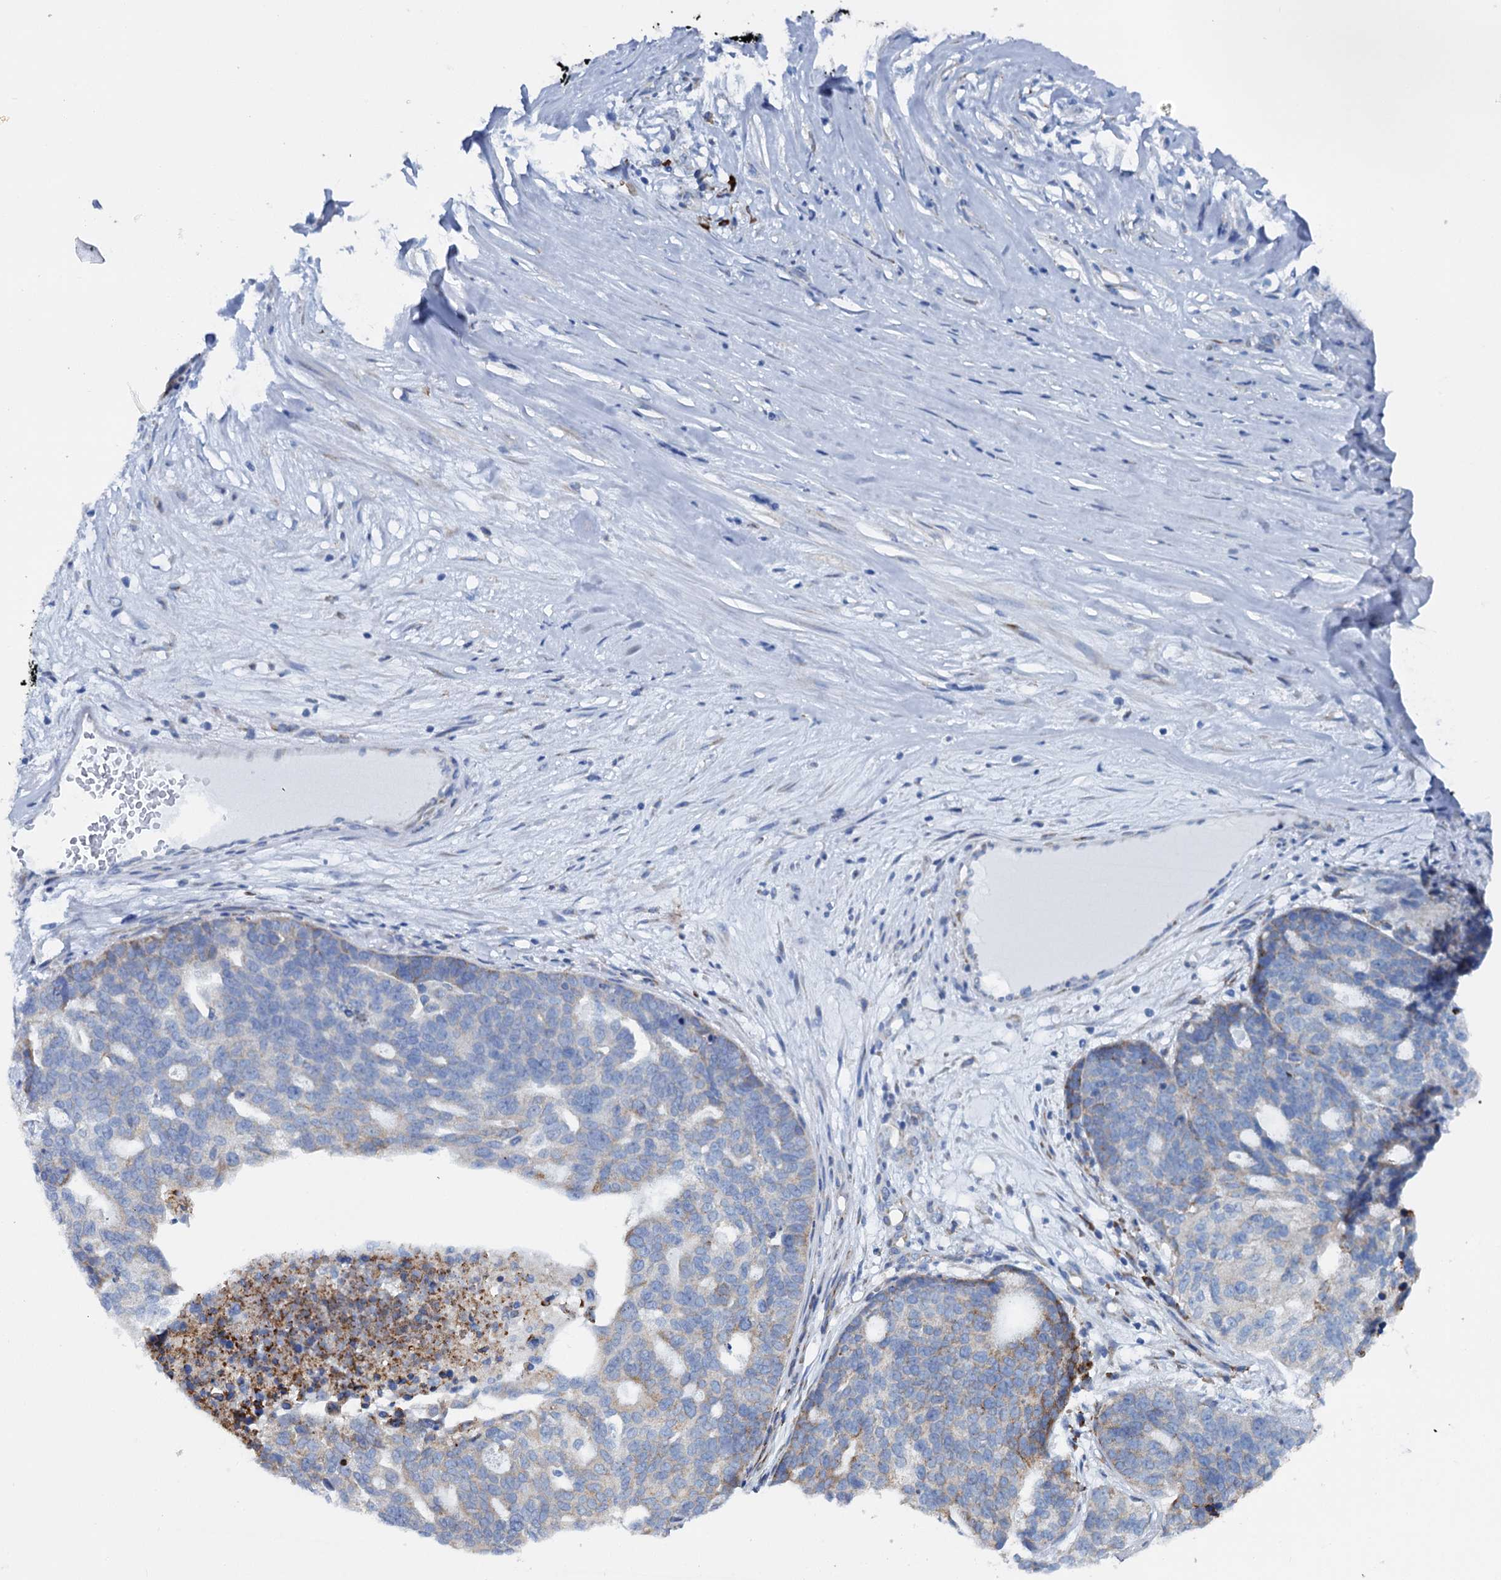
{"staining": {"intensity": "weak", "quantity": "<25%", "location": "cytoplasmic/membranous"}, "tissue": "ovarian cancer", "cell_type": "Tumor cells", "image_type": "cancer", "snomed": [{"axis": "morphology", "description": "Cystadenocarcinoma, serous, NOS"}, {"axis": "topography", "description": "Ovary"}], "caption": "Immunohistochemistry photomicrograph of ovarian cancer (serous cystadenocarcinoma) stained for a protein (brown), which demonstrates no expression in tumor cells.", "gene": "SHE", "patient": {"sex": "female", "age": 59}}